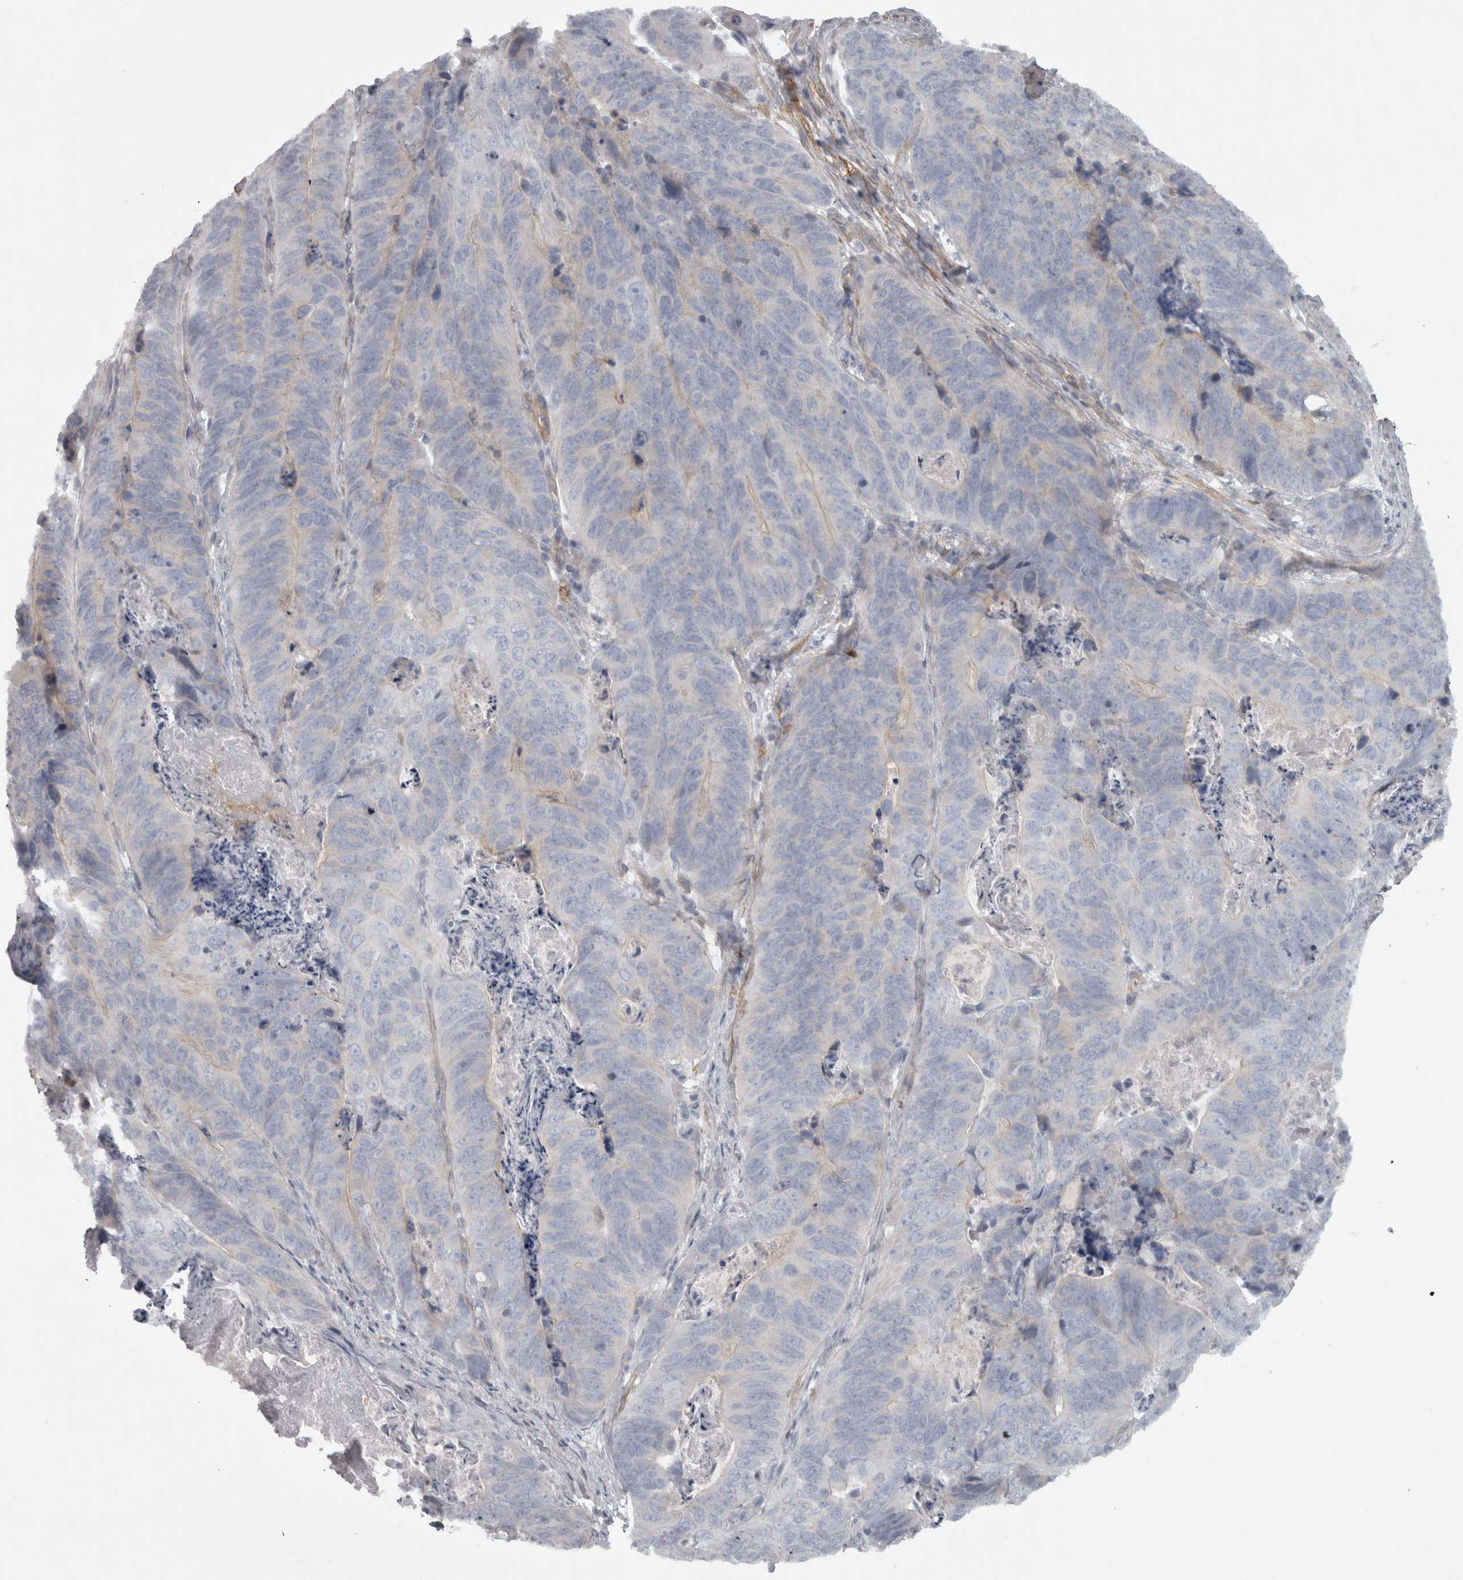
{"staining": {"intensity": "negative", "quantity": "none", "location": "none"}, "tissue": "stomach cancer", "cell_type": "Tumor cells", "image_type": "cancer", "snomed": [{"axis": "morphology", "description": "Normal tissue, NOS"}, {"axis": "morphology", "description": "Adenocarcinoma, NOS"}, {"axis": "topography", "description": "Stomach"}], "caption": "Tumor cells show no significant staining in stomach cancer (adenocarcinoma).", "gene": "PPP1R12B", "patient": {"sex": "female", "age": 89}}